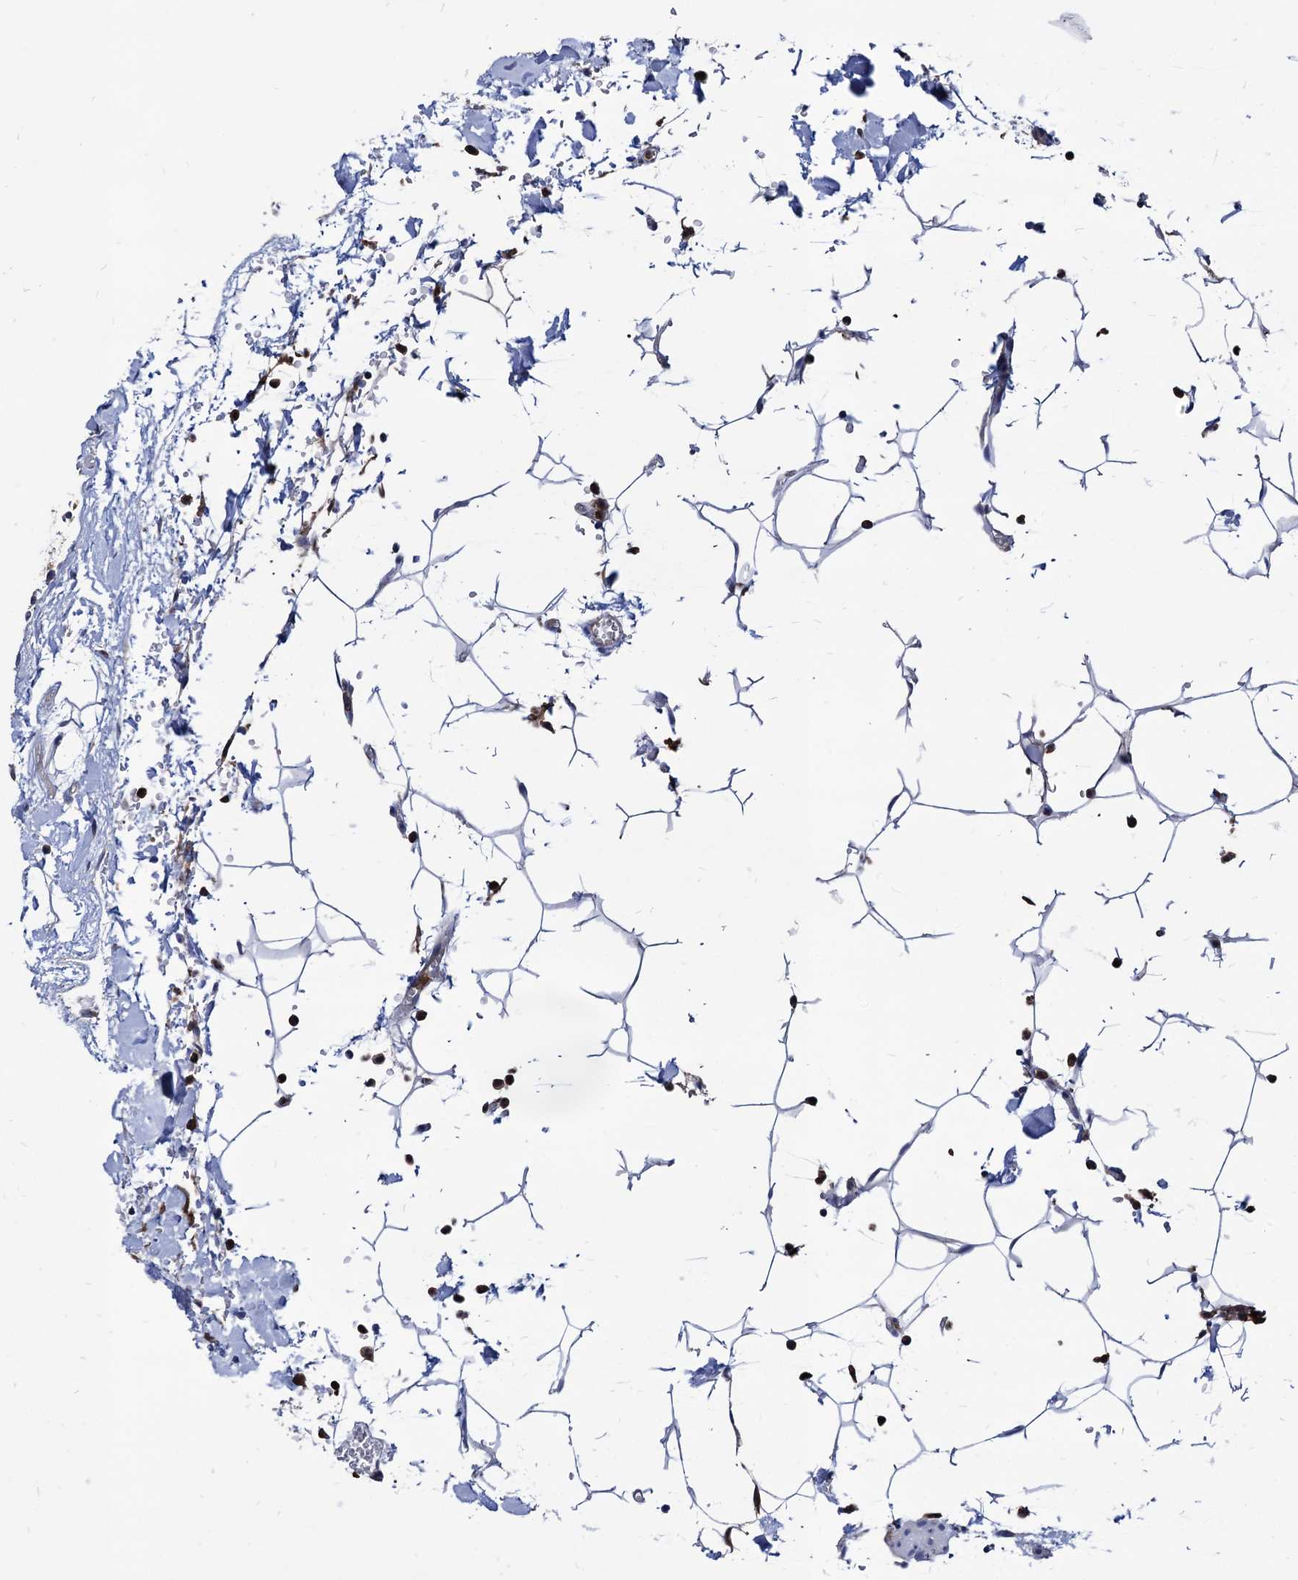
{"staining": {"intensity": "weak", "quantity": ">75%", "location": "cytoplasmic/membranous"}, "tissue": "colon", "cell_type": "Endothelial cells", "image_type": "normal", "snomed": [{"axis": "morphology", "description": "Normal tissue, NOS"}, {"axis": "topography", "description": "Colon"}], "caption": "A brown stain labels weak cytoplasmic/membranous staining of a protein in endothelial cells of normal human colon. The staining was performed using DAB to visualize the protein expression in brown, while the nuclei were stained in blue with hematoxylin (Magnification: 20x).", "gene": "CPPED1", "patient": {"sex": "male", "age": 75}}